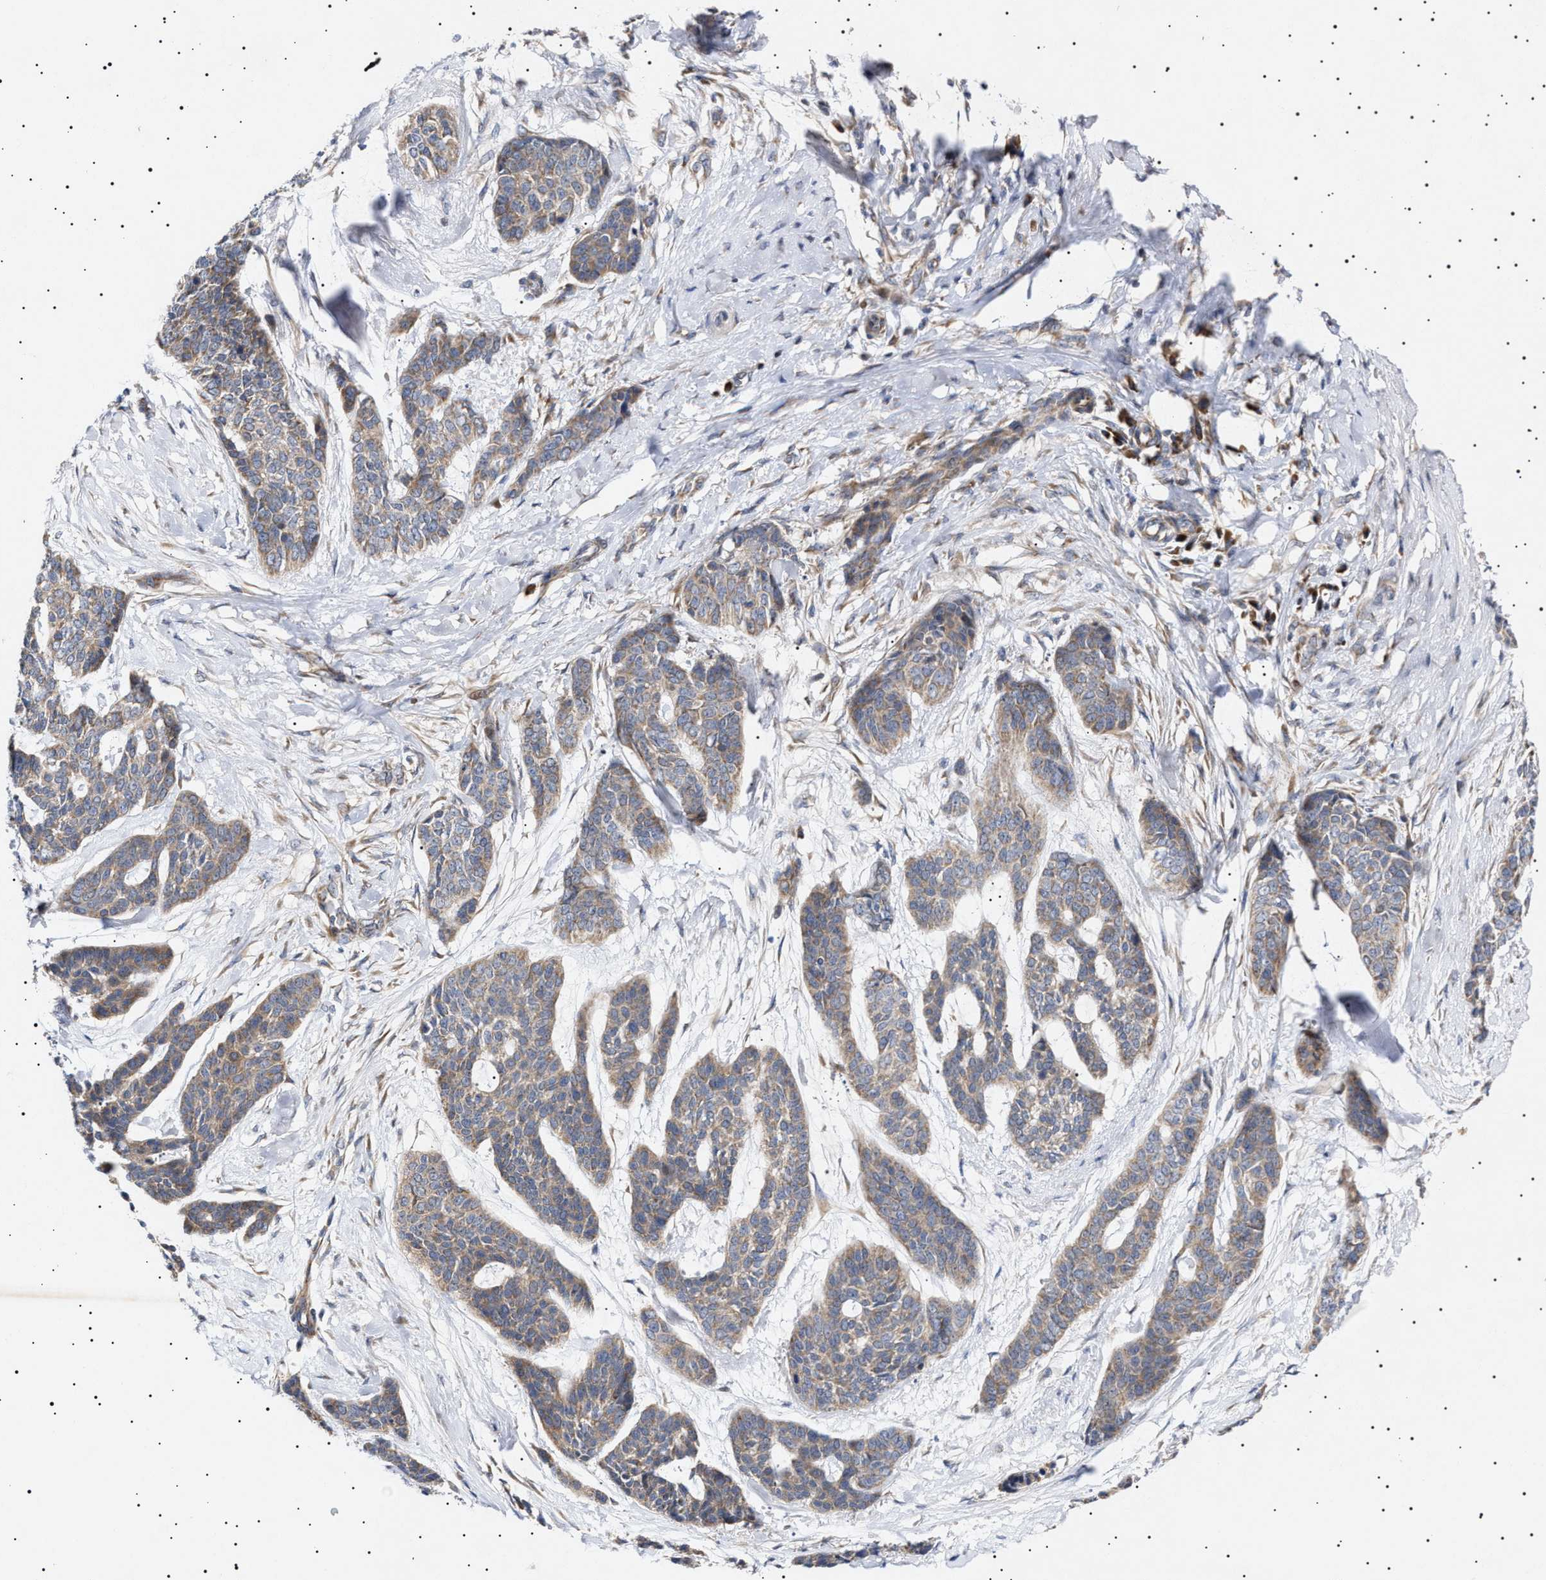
{"staining": {"intensity": "moderate", "quantity": "25%-75%", "location": "cytoplasmic/membranous"}, "tissue": "skin cancer", "cell_type": "Tumor cells", "image_type": "cancer", "snomed": [{"axis": "morphology", "description": "Basal cell carcinoma"}, {"axis": "topography", "description": "Skin"}], "caption": "Basal cell carcinoma (skin) tissue displays moderate cytoplasmic/membranous staining in about 25%-75% of tumor cells, visualized by immunohistochemistry.", "gene": "MRPL10", "patient": {"sex": "female", "age": 64}}